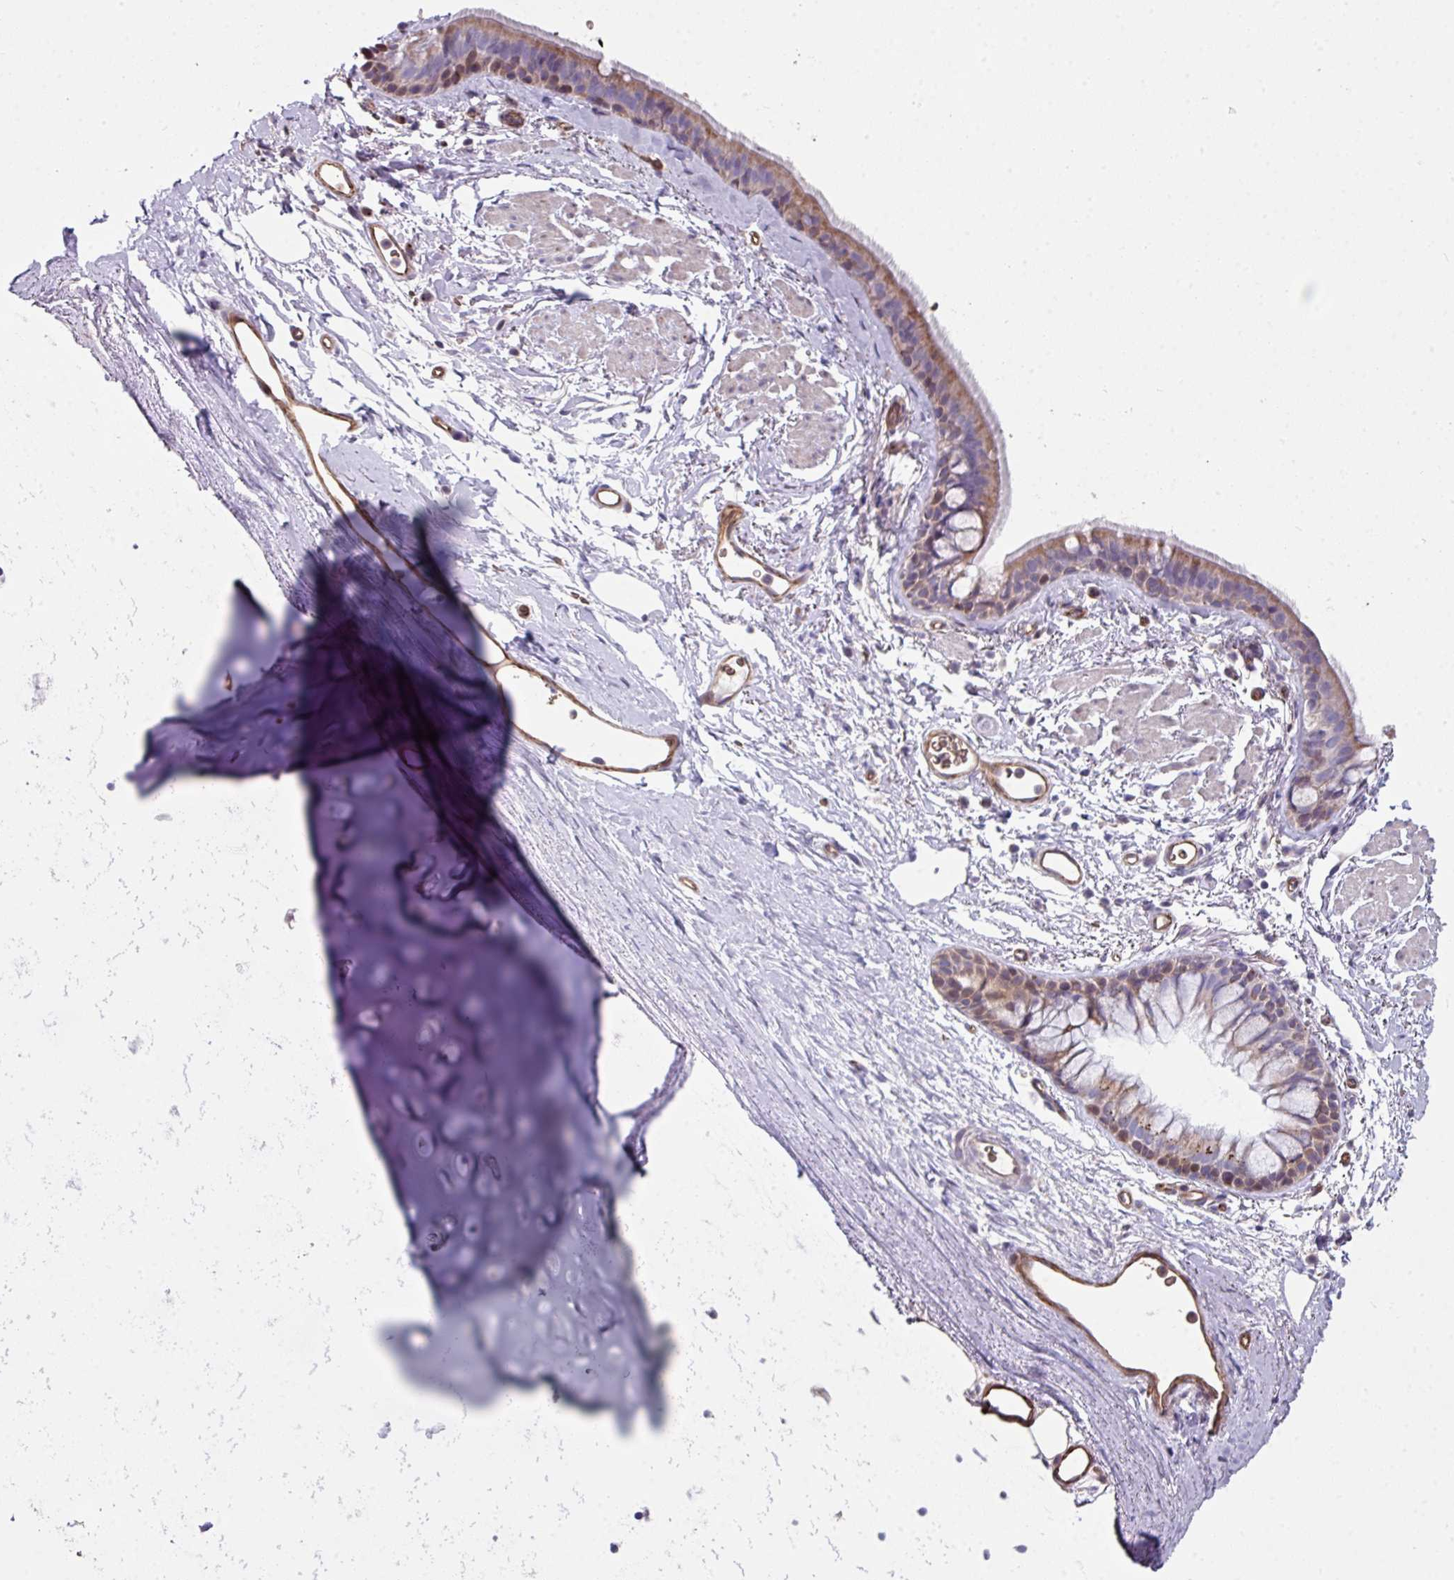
{"staining": {"intensity": "moderate", "quantity": "25%-75%", "location": "cytoplasmic/membranous,nuclear"}, "tissue": "bronchus", "cell_type": "Respiratory epithelial cells", "image_type": "normal", "snomed": [{"axis": "morphology", "description": "Normal tissue, NOS"}, {"axis": "topography", "description": "Lymph node"}, {"axis": "topography", "description": "Cartilage tissue"}, {"axis": "topography", "description": "Bronchus"}], "caption": "The immunohistochemical stain highlights moderate cytoplasmic/membranous,nuclear expression in respiratory epithelial cells of normal bronchus.", "gene": "ANO9", "patient": {"sex": "female", "age": 70}}